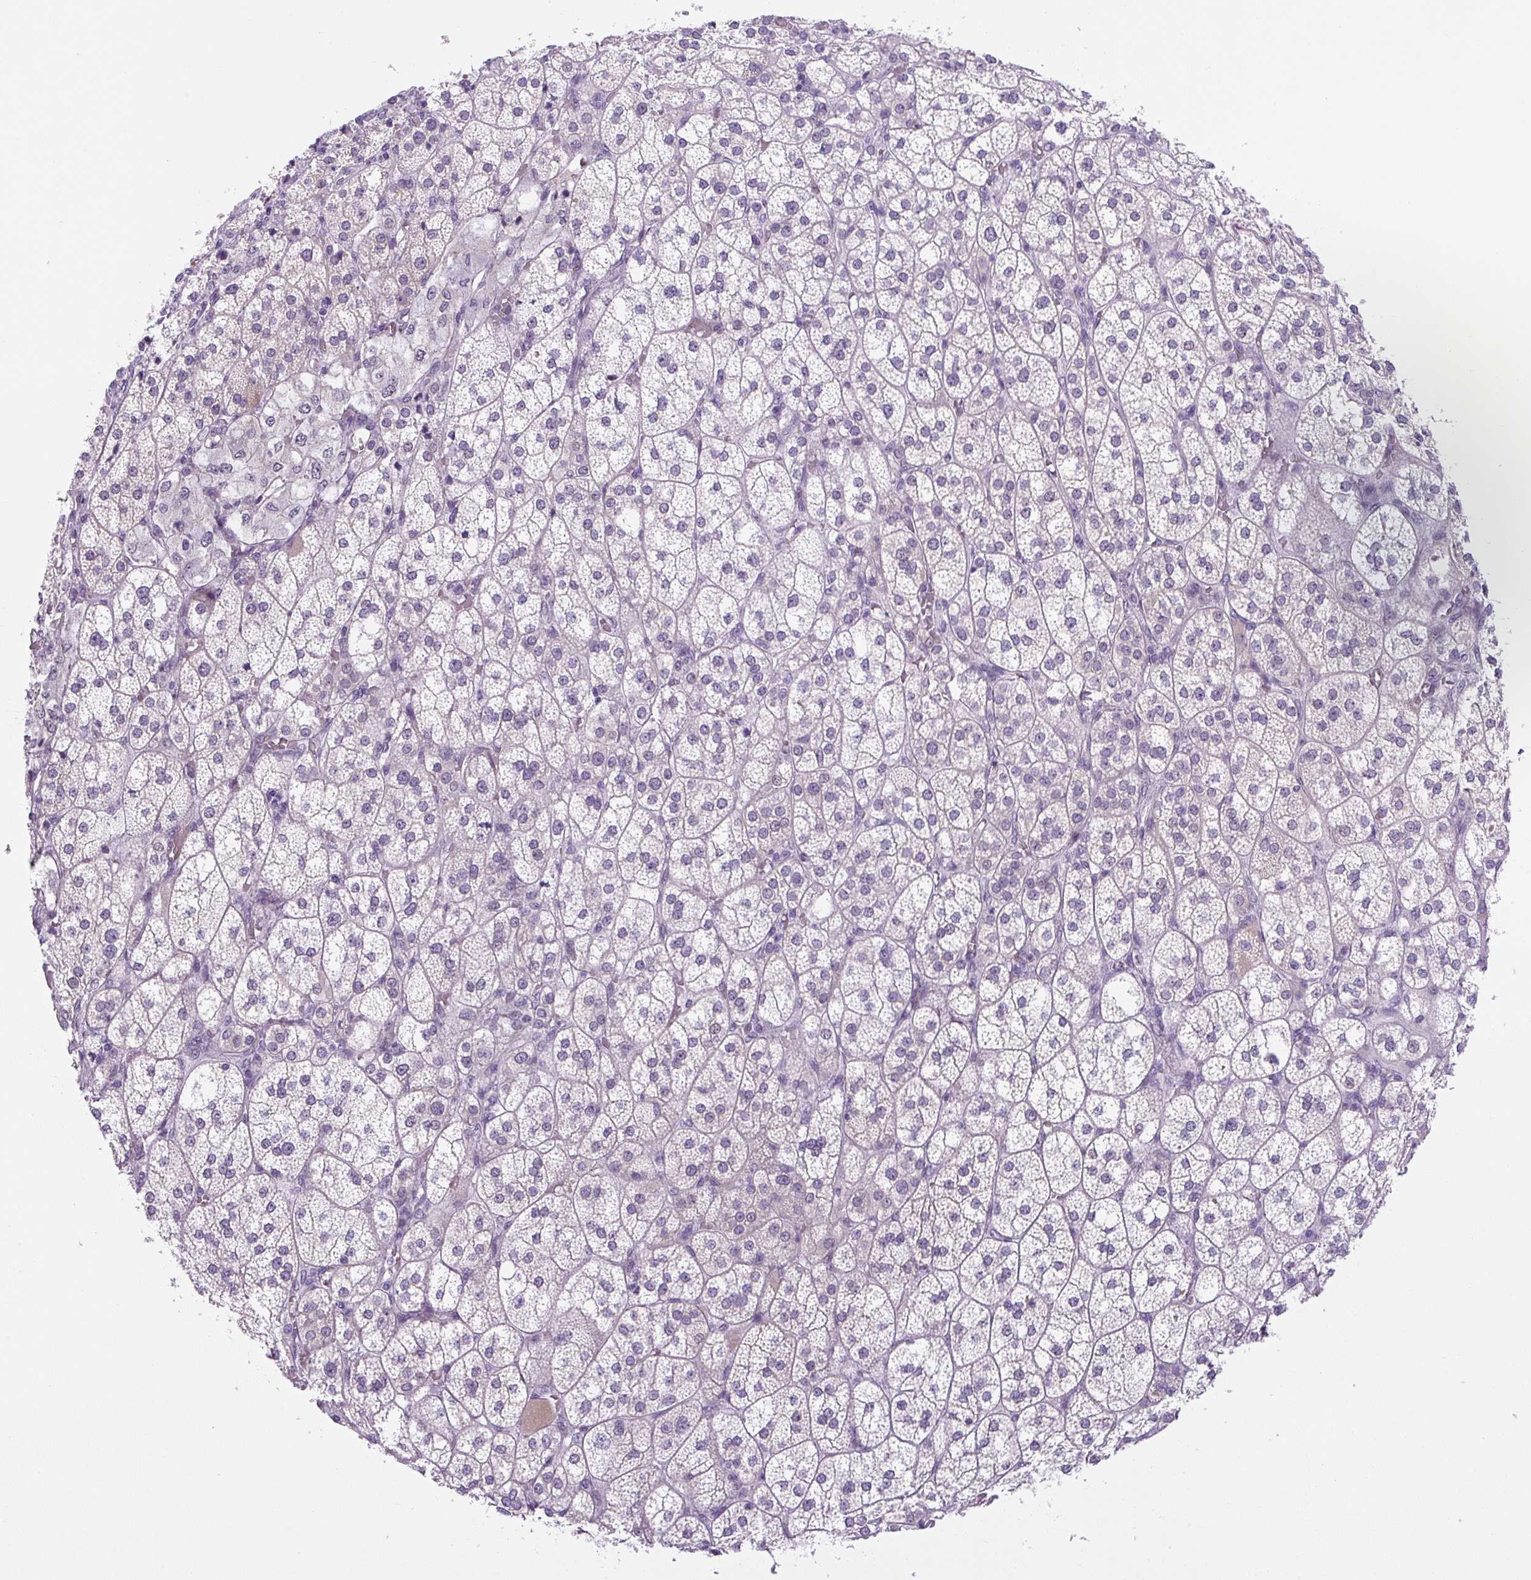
{"staining": {"intensity": "moderate", "quantity": "25%-75%", "location": "cytoplasmic/membranous"}, "tissue": "adrenal gland", "cell_type": "Glandular cells", "image_type": "normal", "snomed": [{"axis": "morphology", "description": "Normal tissue, NOS"}, {"axis": "topography", "description": "Adrenal gland"}], "caption": "A high-resolution image shows immunohistochemistry staining of unremarkable adrenal gland, which exhibits moderate cytoplasmic/membranous staining in approximately 25%-75% of glandular cells.", "gene": "ADAMTS19", "patient": {"sex": "female", "age": 60}}